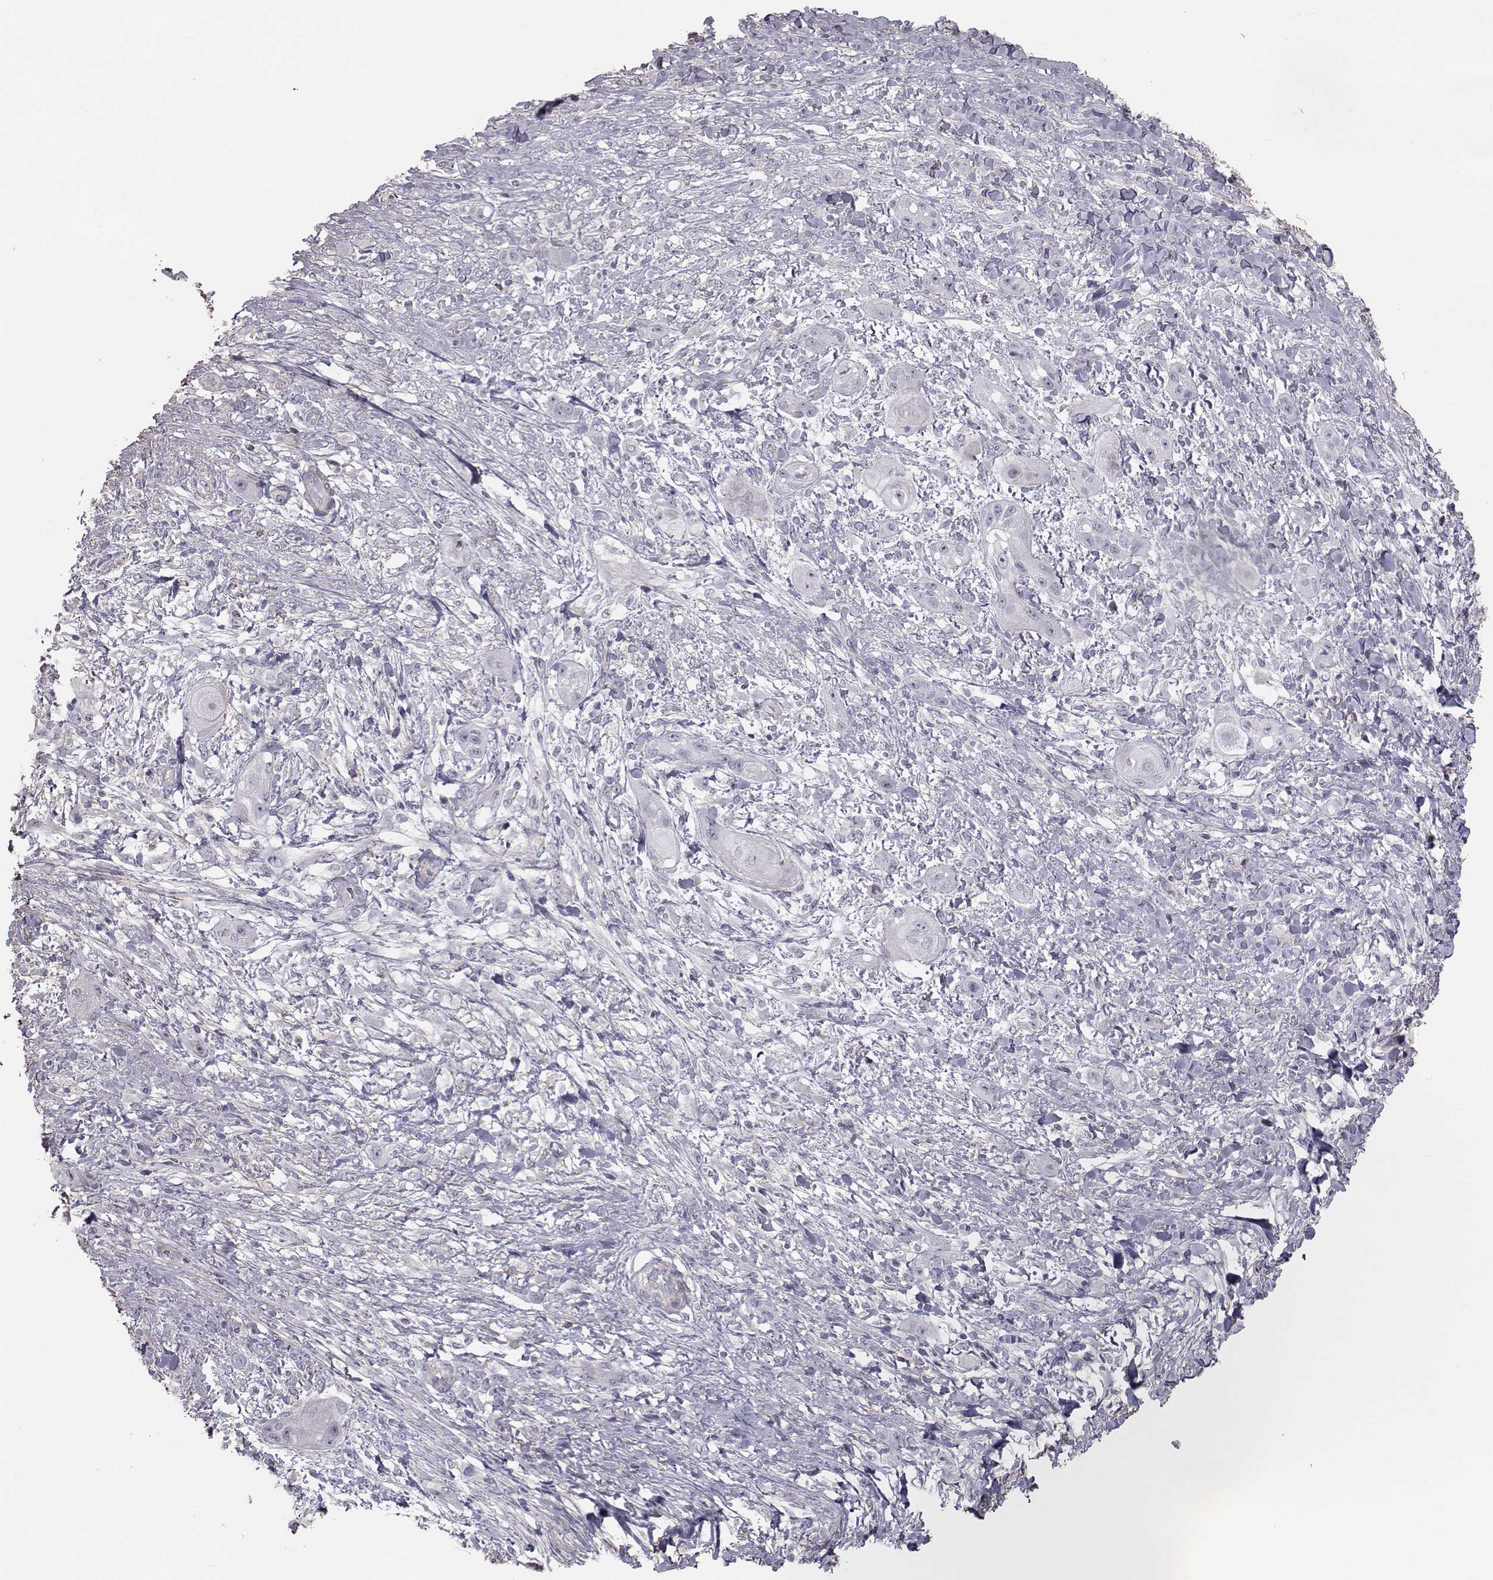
{"staining": {"intensity": "negative", "quantity": "none", "location": "none"}, "tissue": "skin cancer", "cell_type": "Tumor cells", "image_type": "cancer", "snomed": [{"axis": "morphology", "description": "Squamous cell carcinoma, NOS"}, {"axis": "topography", "description": "Skin"}], "caption": "Squamous cell carcinoma (skin) was stained to show a protein in brown. There is no significant positivity in tumor cells.", "gene": "GARIN3", "patient": {"sex": "male", "age": 62}}